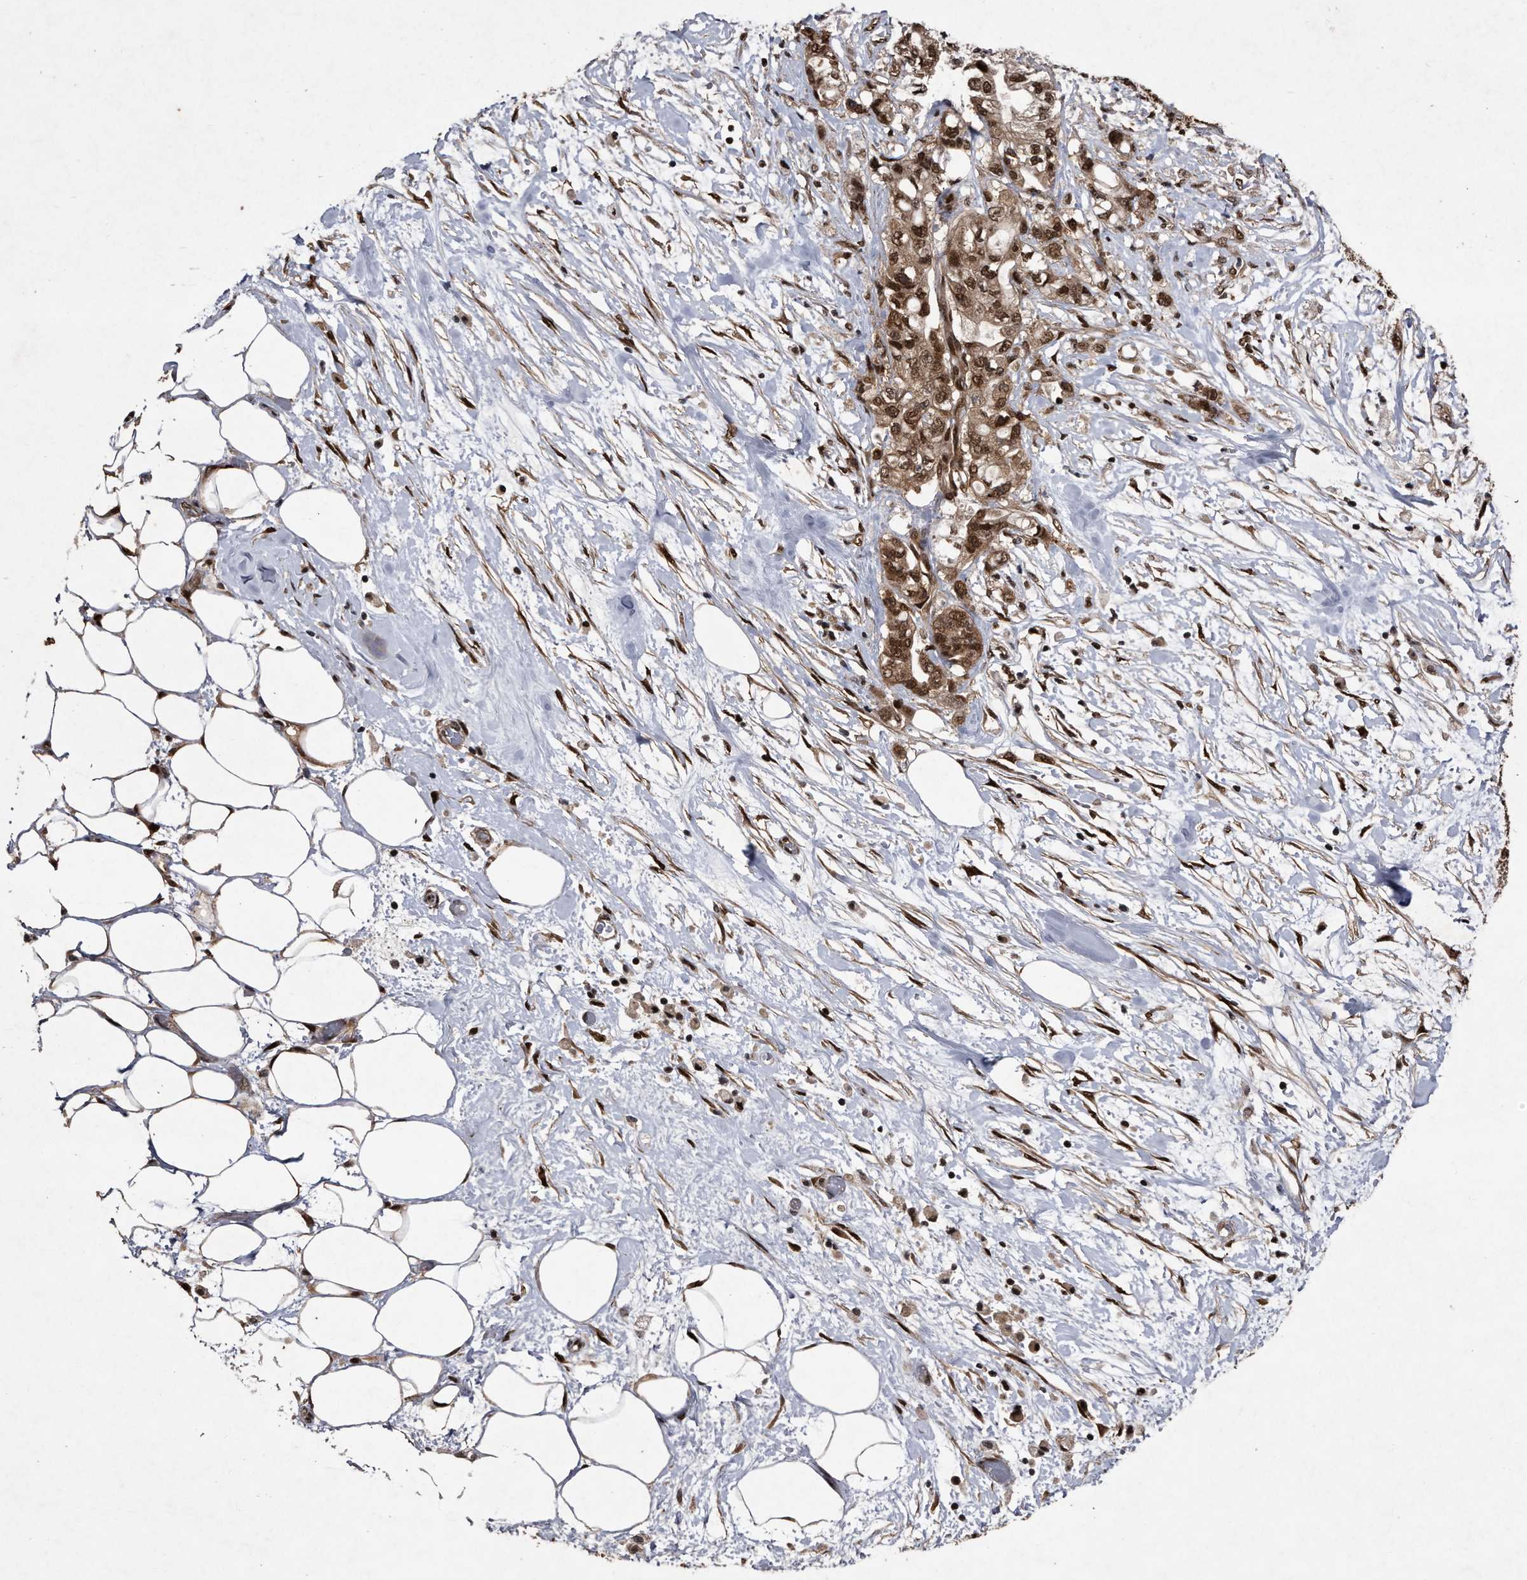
{"staining": {"intensity": "moderate", "quantity": ">75%", "location": "cytoplasmic/membranous,nuclear"}, "tissue": "pancreatic cancer", "cell_type": "Tumor cells", "image_type": "cancer", "snomed": [{"axis": "morphology", "description": "Adenocarcinoma, NOS"}, {"axis": "topography", "description": "Pancreas"}], "caption": "Brown immunohistochemical staining in pancreatic cancer shows moderate cytoplasmic/membranous and nuclear expression in about >75% of tumor cells.", "gene": "RAD23B", "patient": {"sex": "male", "age": 79}}